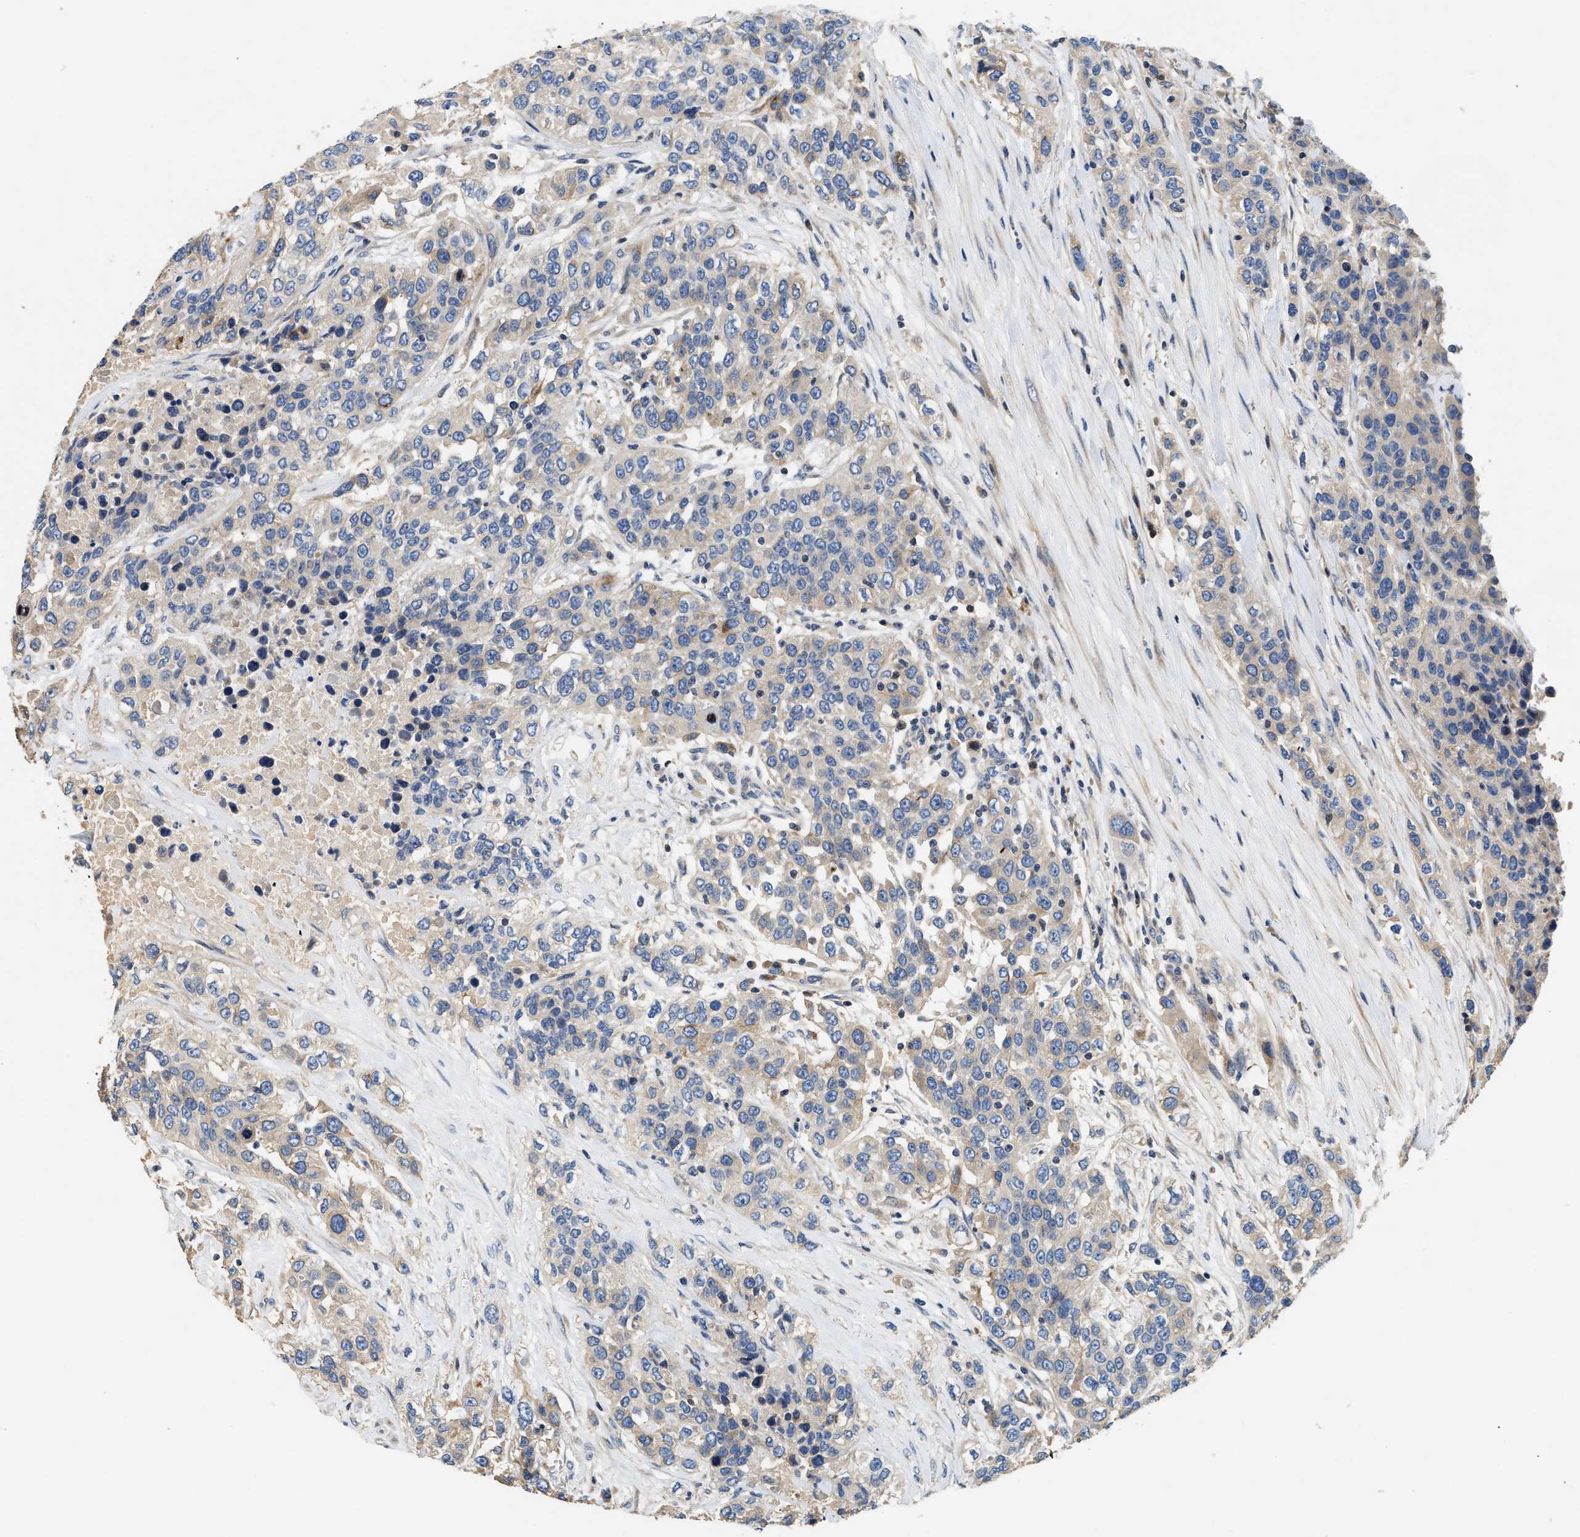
{"staining": {"intensity": "negative", "quantity": "none", "location": "none"}, "tissue": "urothelial cancer", "cell_type": "Tumor cells", "image_type": "cancer", "snomed": [{"axis": "morphology", "description": "Urothelial carcinoma, High grade"}, {"axis": "topography", "description": "Urinary bladder"}], "caption": "Immunohistochemistry image of high-grade urothelial carcinoma stained for a protein (brown), which displays no expression in tumor cells.", "gene": "IL17RC", "patient": {"sex": "female", "age": 80}}